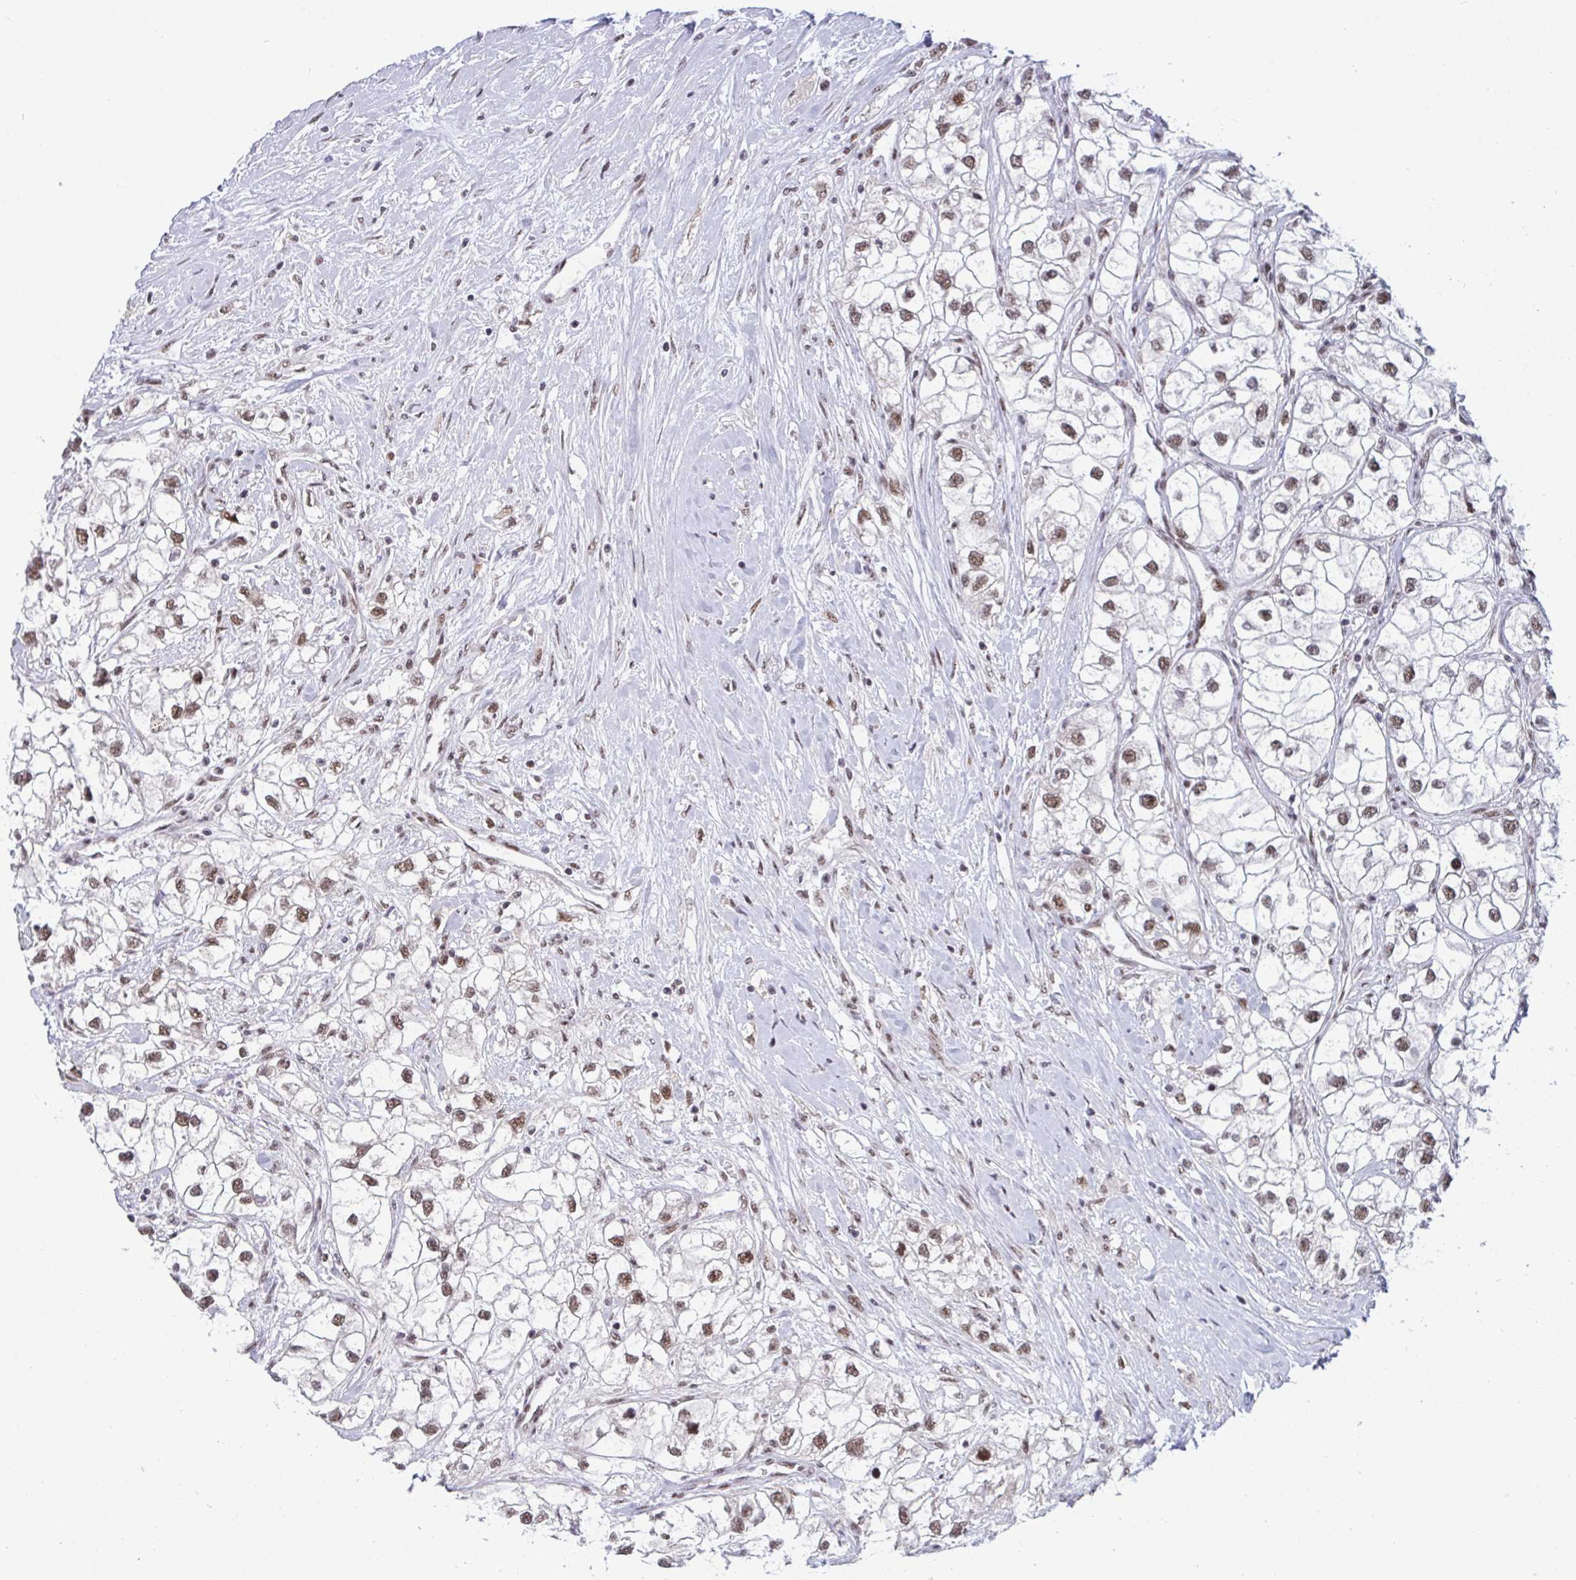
{"staining": {"intensity": "moderate", "quantity": ">75%", "location": "nuclear"}, "tissue": "renal cancer", "cell_type": "Tumor cells", "image_type": "cancer", "snomed": [{"axis": "morphology", "description": "Adenocarcinoma, NOS"}, {"axis": "topography", "description": "Kidney"}], "caption": "Immunohistochemical staining of renal adenocarcinoma exhibits moderate nuclear protein expression in approximately >75% of tumor cells.", "gene": "WBP11", "patient": {"sex": "male", "age": 59}}